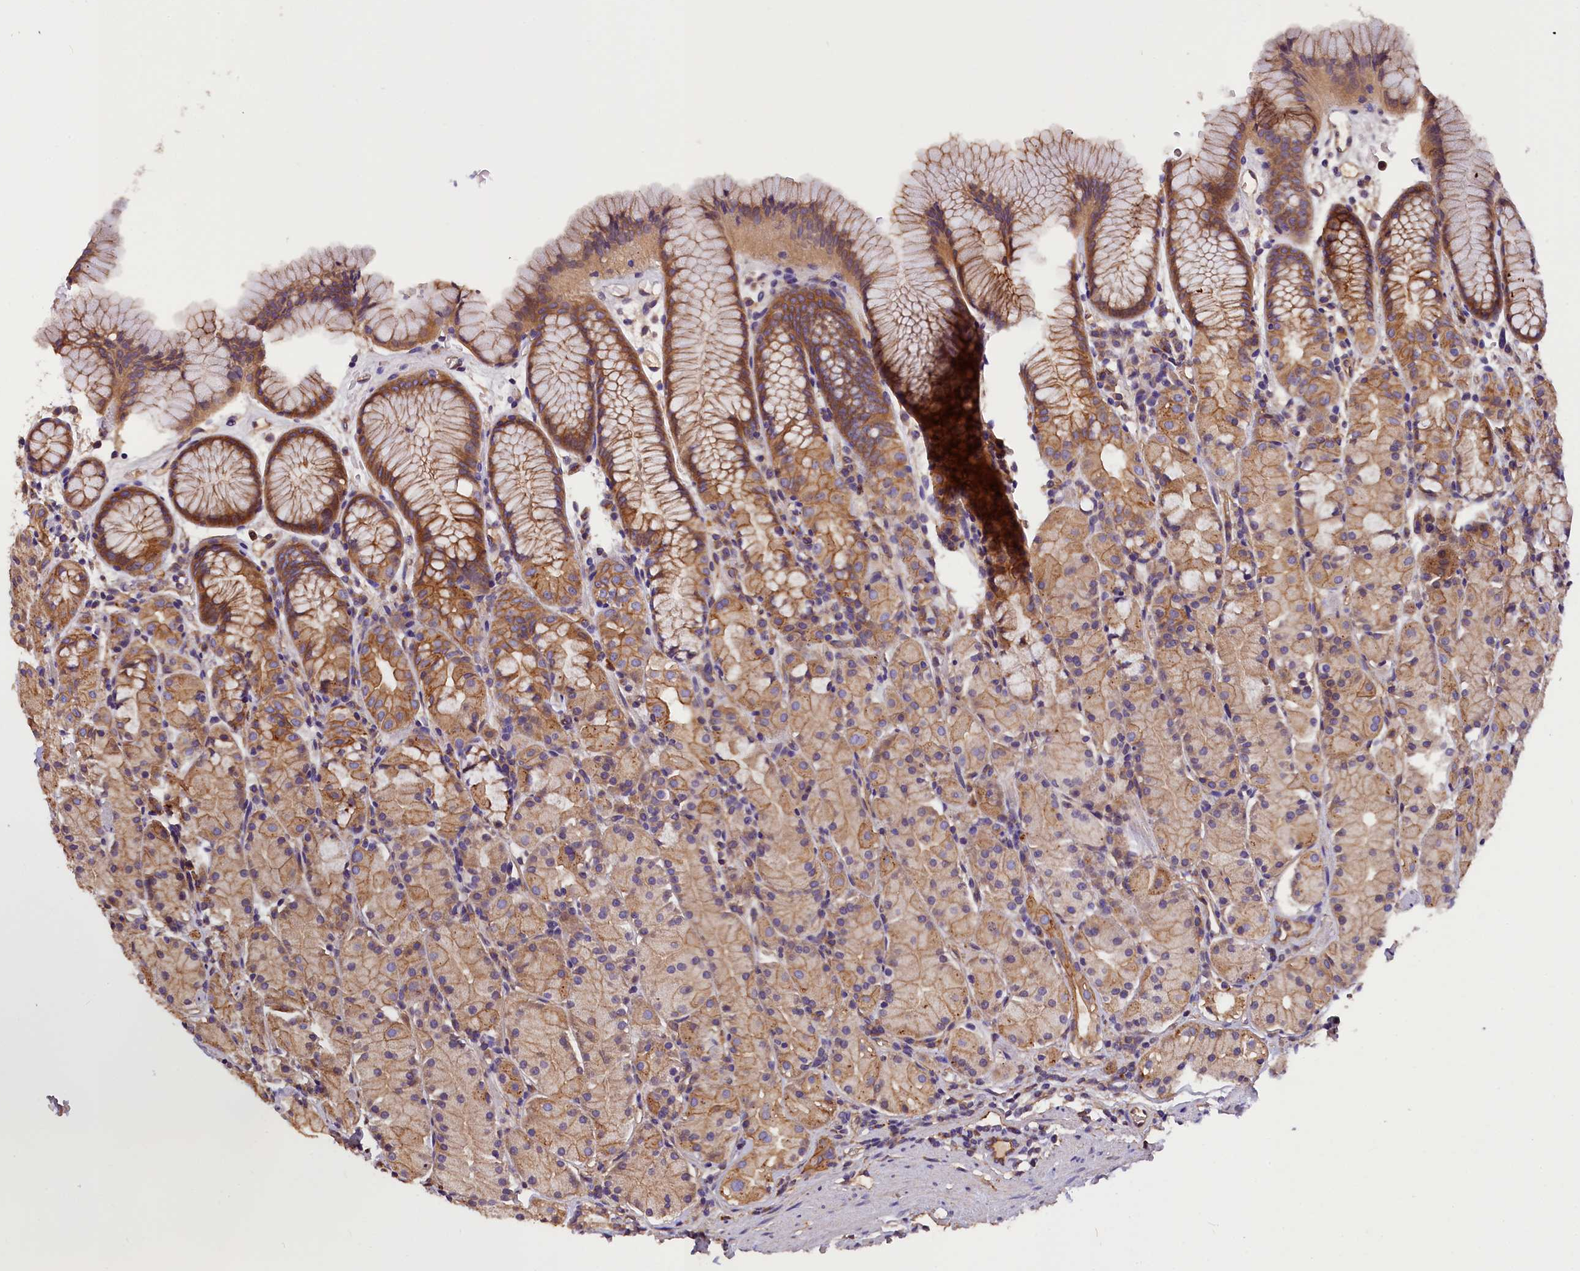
{"staining": {"intensity": "moderate", "quantity": "25%-75%", "location": "cytoplasmic/membranous"}, "tissue": "stomach", "cell_type": "Glandular cells", "image_type": "normal", "snomed": [{"axis": "morphology", "description": "Normal tissue, NOS"}, {"axis": "topography", "description": "Stomach, upper"}], "caption": "A brown stain shows moderate cytoplasmic/membranous staining of a protein in glandular cells of benign stomach. (brown staining indicates protein expression, while blue staining denotes nuclei).", "gene": "ERMARD", "patient": {"sex": "male", "age": 47}}